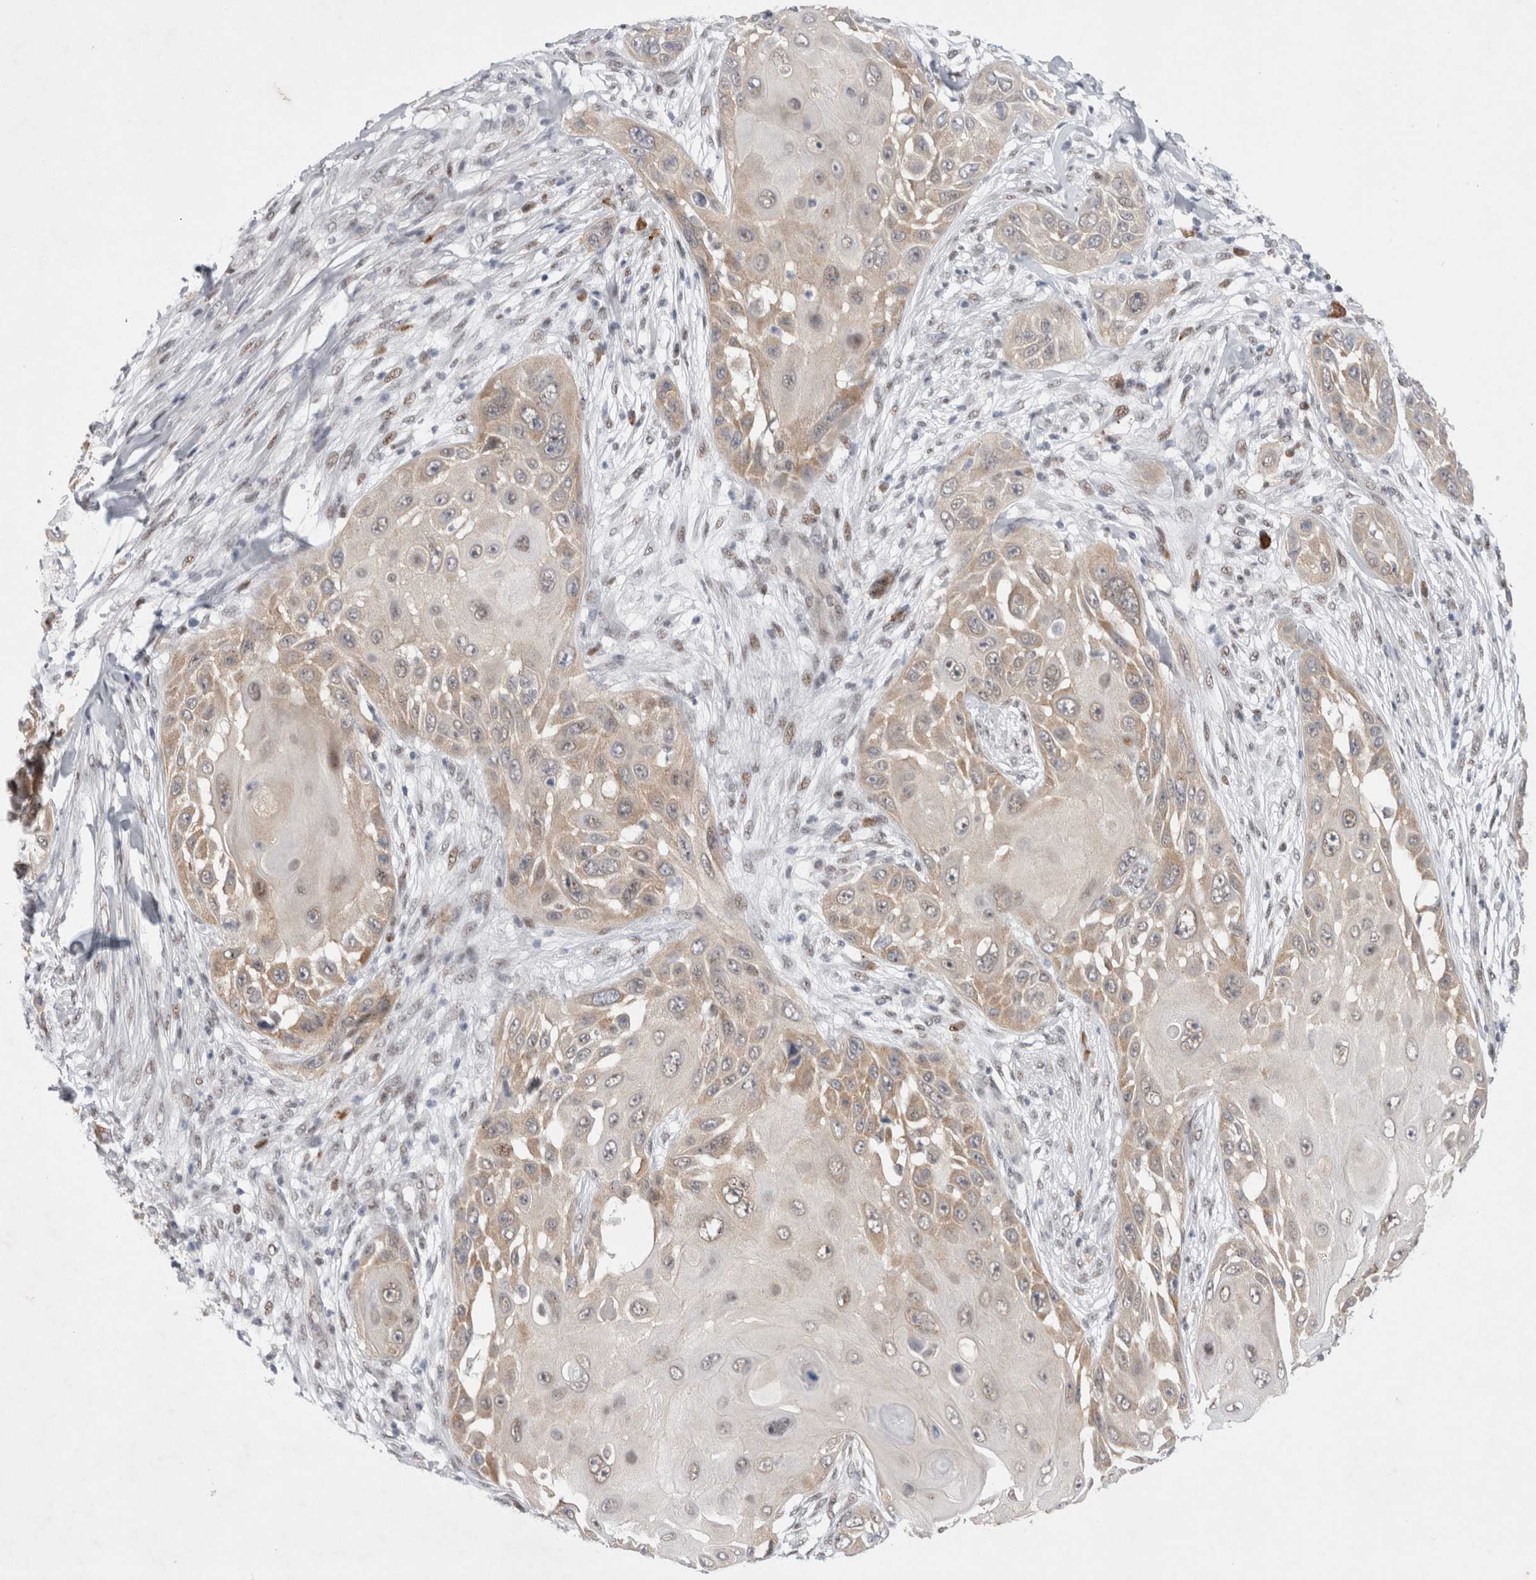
{"staining": {"intensity": "weak", "quantity": "<25%", "location": "cytoplasmic/membranous"}, "tissue": "skin cancer", "cell_type": "Tumor cells", "image_type": "cancer", "snomed": [{"axis": "morphology", "description": "Squamous cell carcinoma, NOS"}, {"axis": "topography", "description": "Skin"}], "caption": "Protein analysis of squamous cell carcinoma (skin) reveals no significant expression in tumor cells. (DAB (3,3'-diaminobenzidine) IHC, high magnification).", "gene": "WIPF2", "patient": {"sex": "female", "age": 44}}